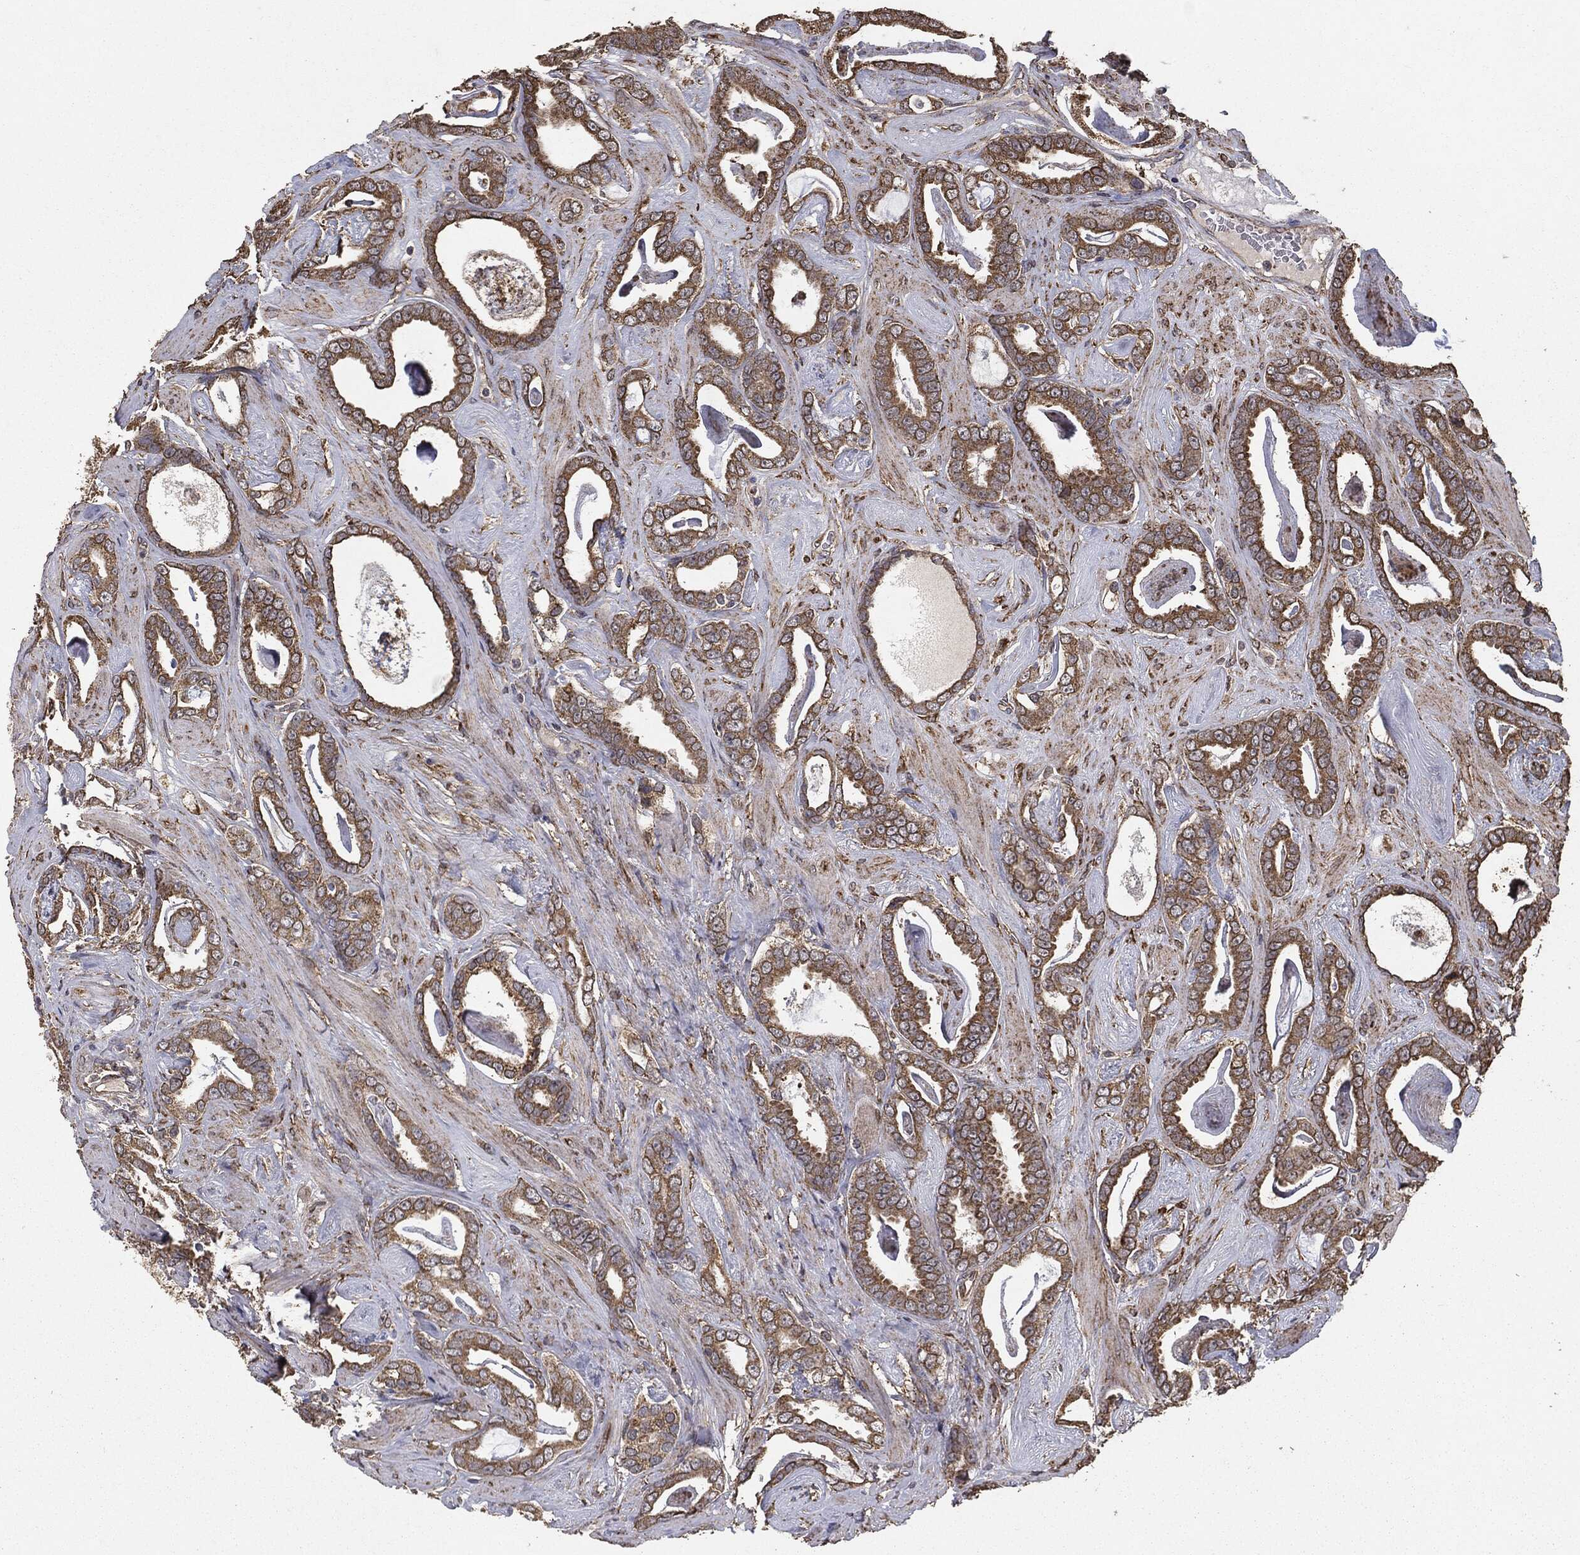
{"staining": {"intensity": "moderate", "quantity": ">75%", "location": "cytoplasmic/membranous"}, "tissue": "prostate cancer", "cell_type": "Tumor cells", "image_type": "cancer", "snomed": [{"axis": "morphology", "description": "Adenocarcinoma, High grade"}, {"axis": "topography", "description": "Prostate"}], "caption": "This histopathology image shows adenocarcinoma (high-grade) (prostate) stained with immunohistochemistry to label a protein in brown. The cytoplasmic/membranous of tumor cells show moderate positivity for the protein. Nuclei are counter-stained blue.", "gene": "MTOR", "patient": {"sex": "male", "age": 63}}